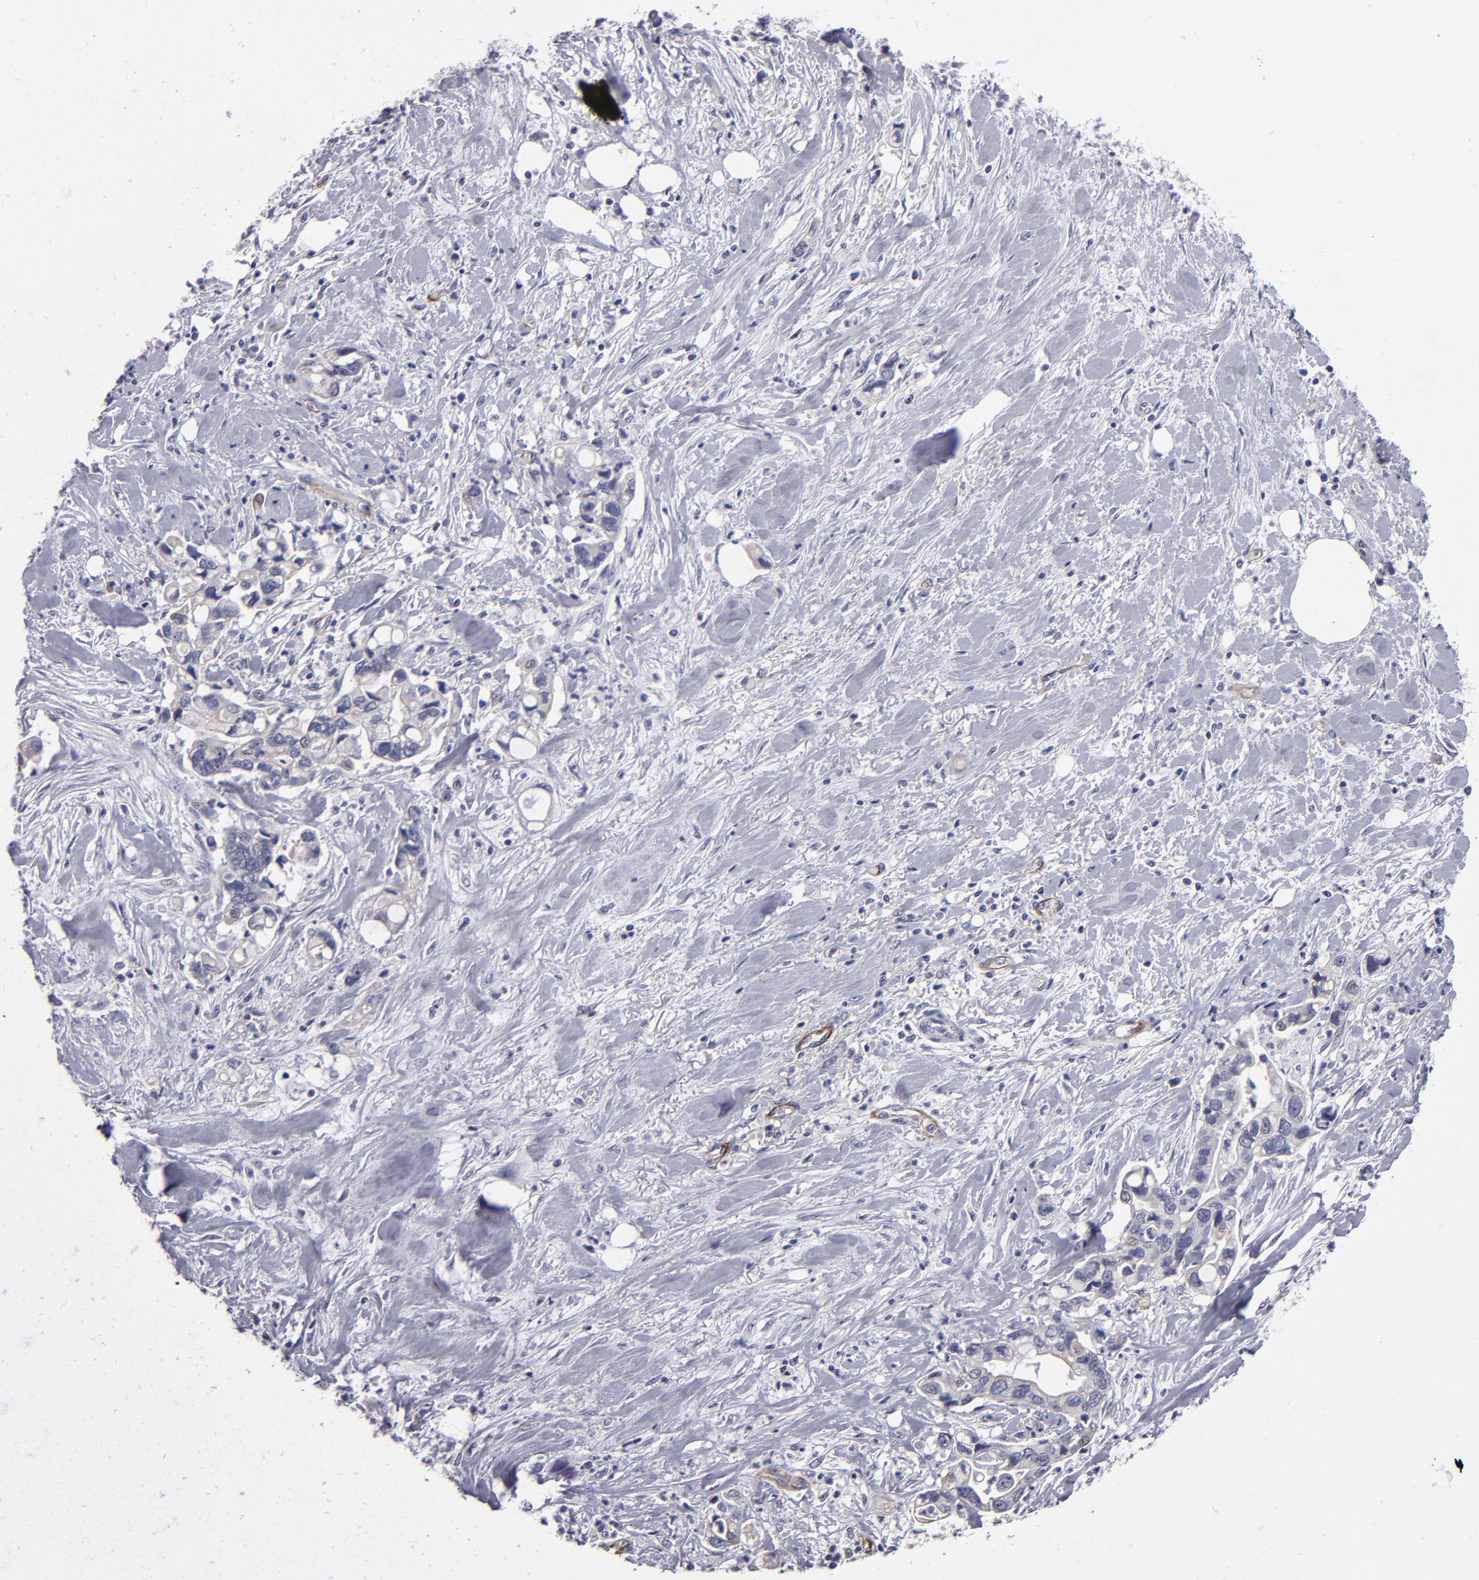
{"staining": {"intensity": "weak", "quantity": "<25%", "location": "nuclear"}, "tissue": "pancreatic cancer", "cell_type": "Tumor cells", "image_type": "cancer", "snomed": [{"axis": "morphology", "description": "Adenocarcinoma, NOS"}, {"axis": "topography", "description": "Pancreas"}], "caption": "This is an immunohistochemistry photomicrograph of human pancreatic cancer. There is no expression in tumor cells.", "gene": "ZNF175", "patient": {"sex": "male", "age": 70}}